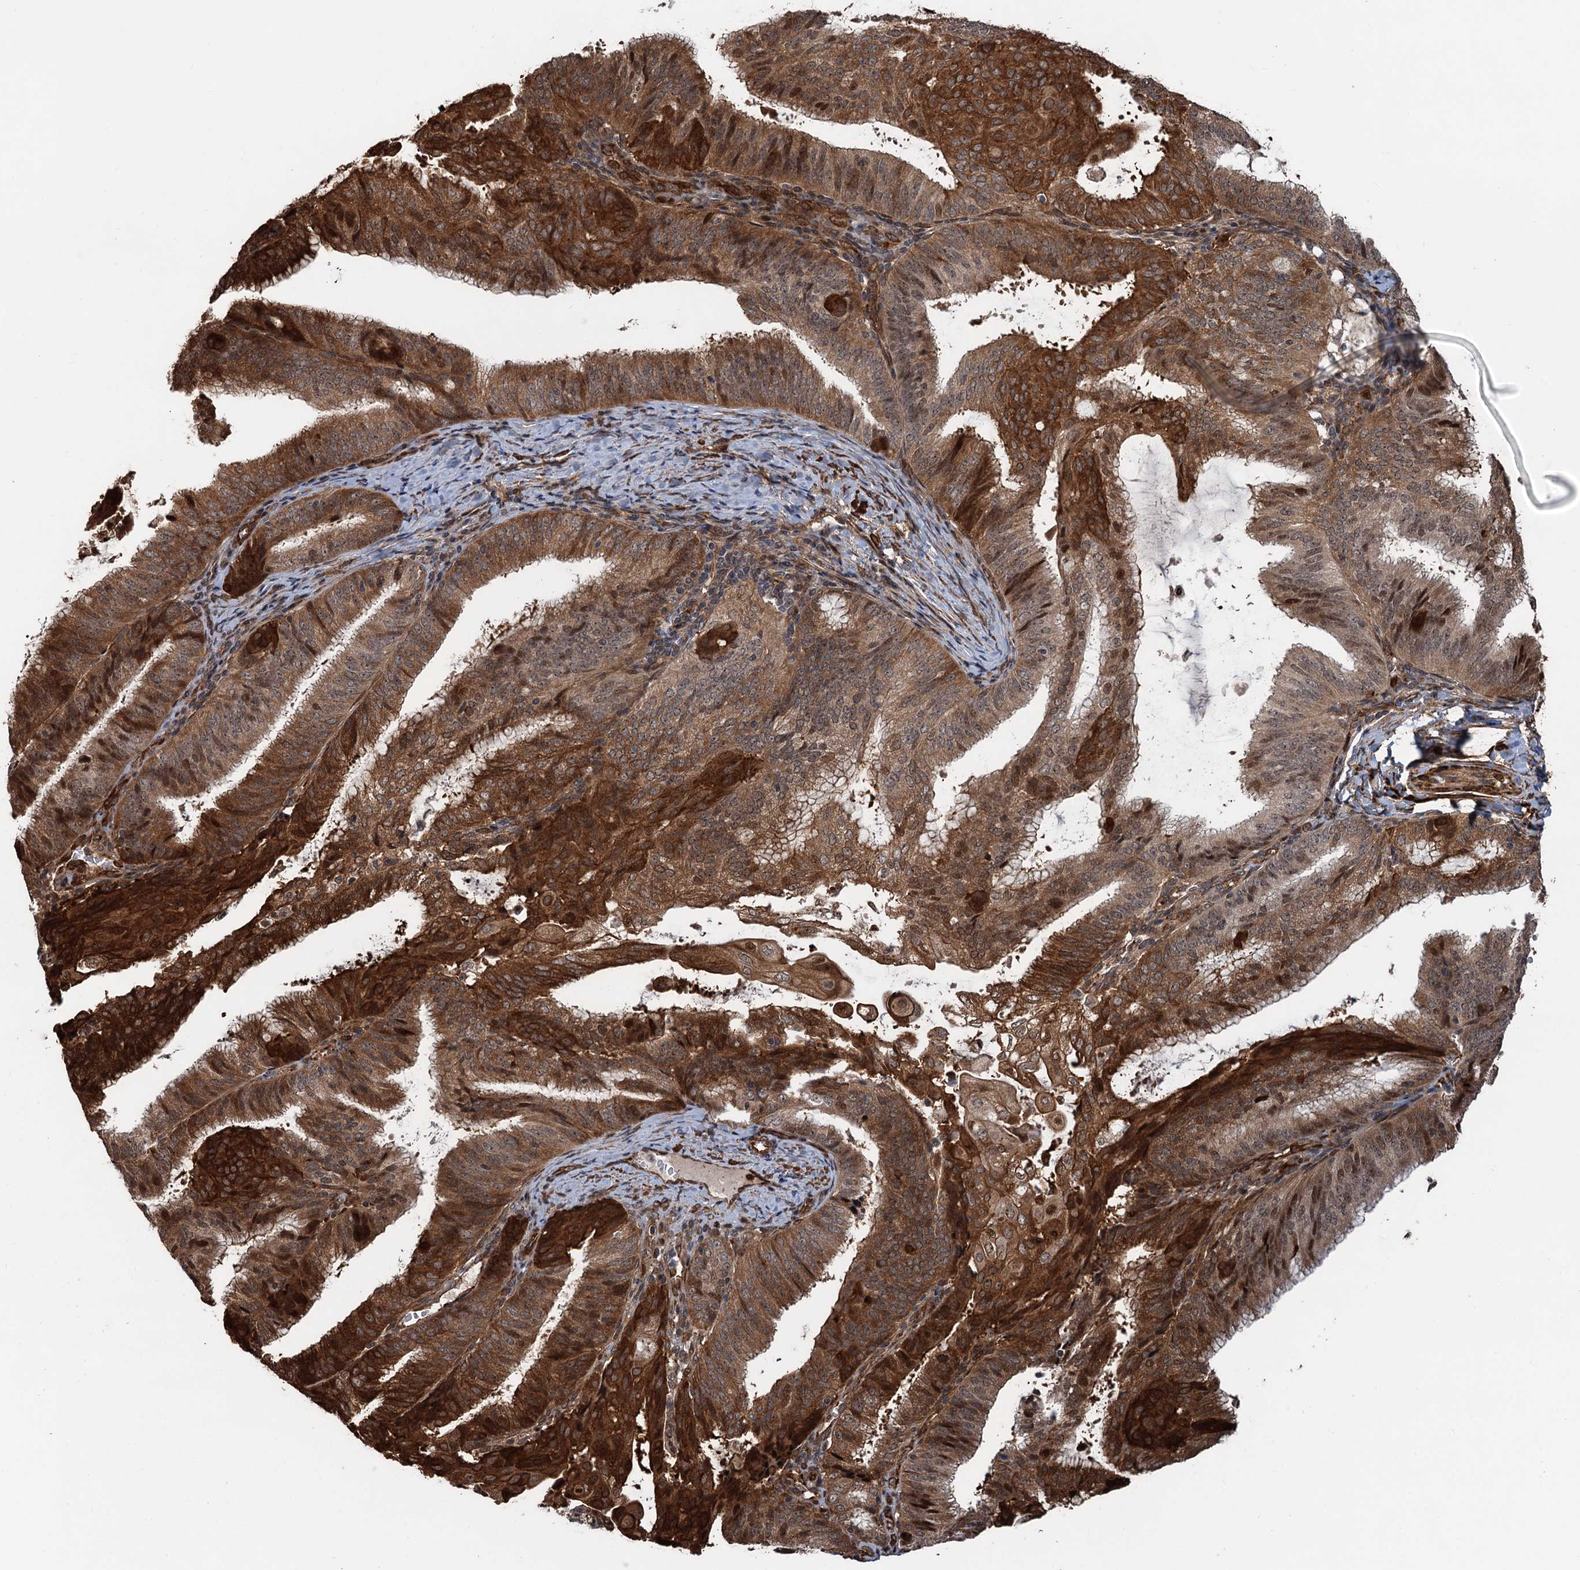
{"staining": {"intensity": "strong", "quantity": ">75%", "location": "cytoplasmic/membranous,nuclear"}, "tissue": "endometrial cancer", "cell_type": "Tumor cells", "image_type": "cancer", "snomed": [{"axis": "morphology", "description": "Adenocarcinoma, NOS"}, {"axis": "topography", "description": "Endometrium"}], "caption": "Adenocarcinoma (endometrial) stained for a protein displays strong cytoplasmic/membranous and nuclear positivity in tumor cells.", "gene": "SNRNP25", "patient": {"sex": "female", "age": 49}}